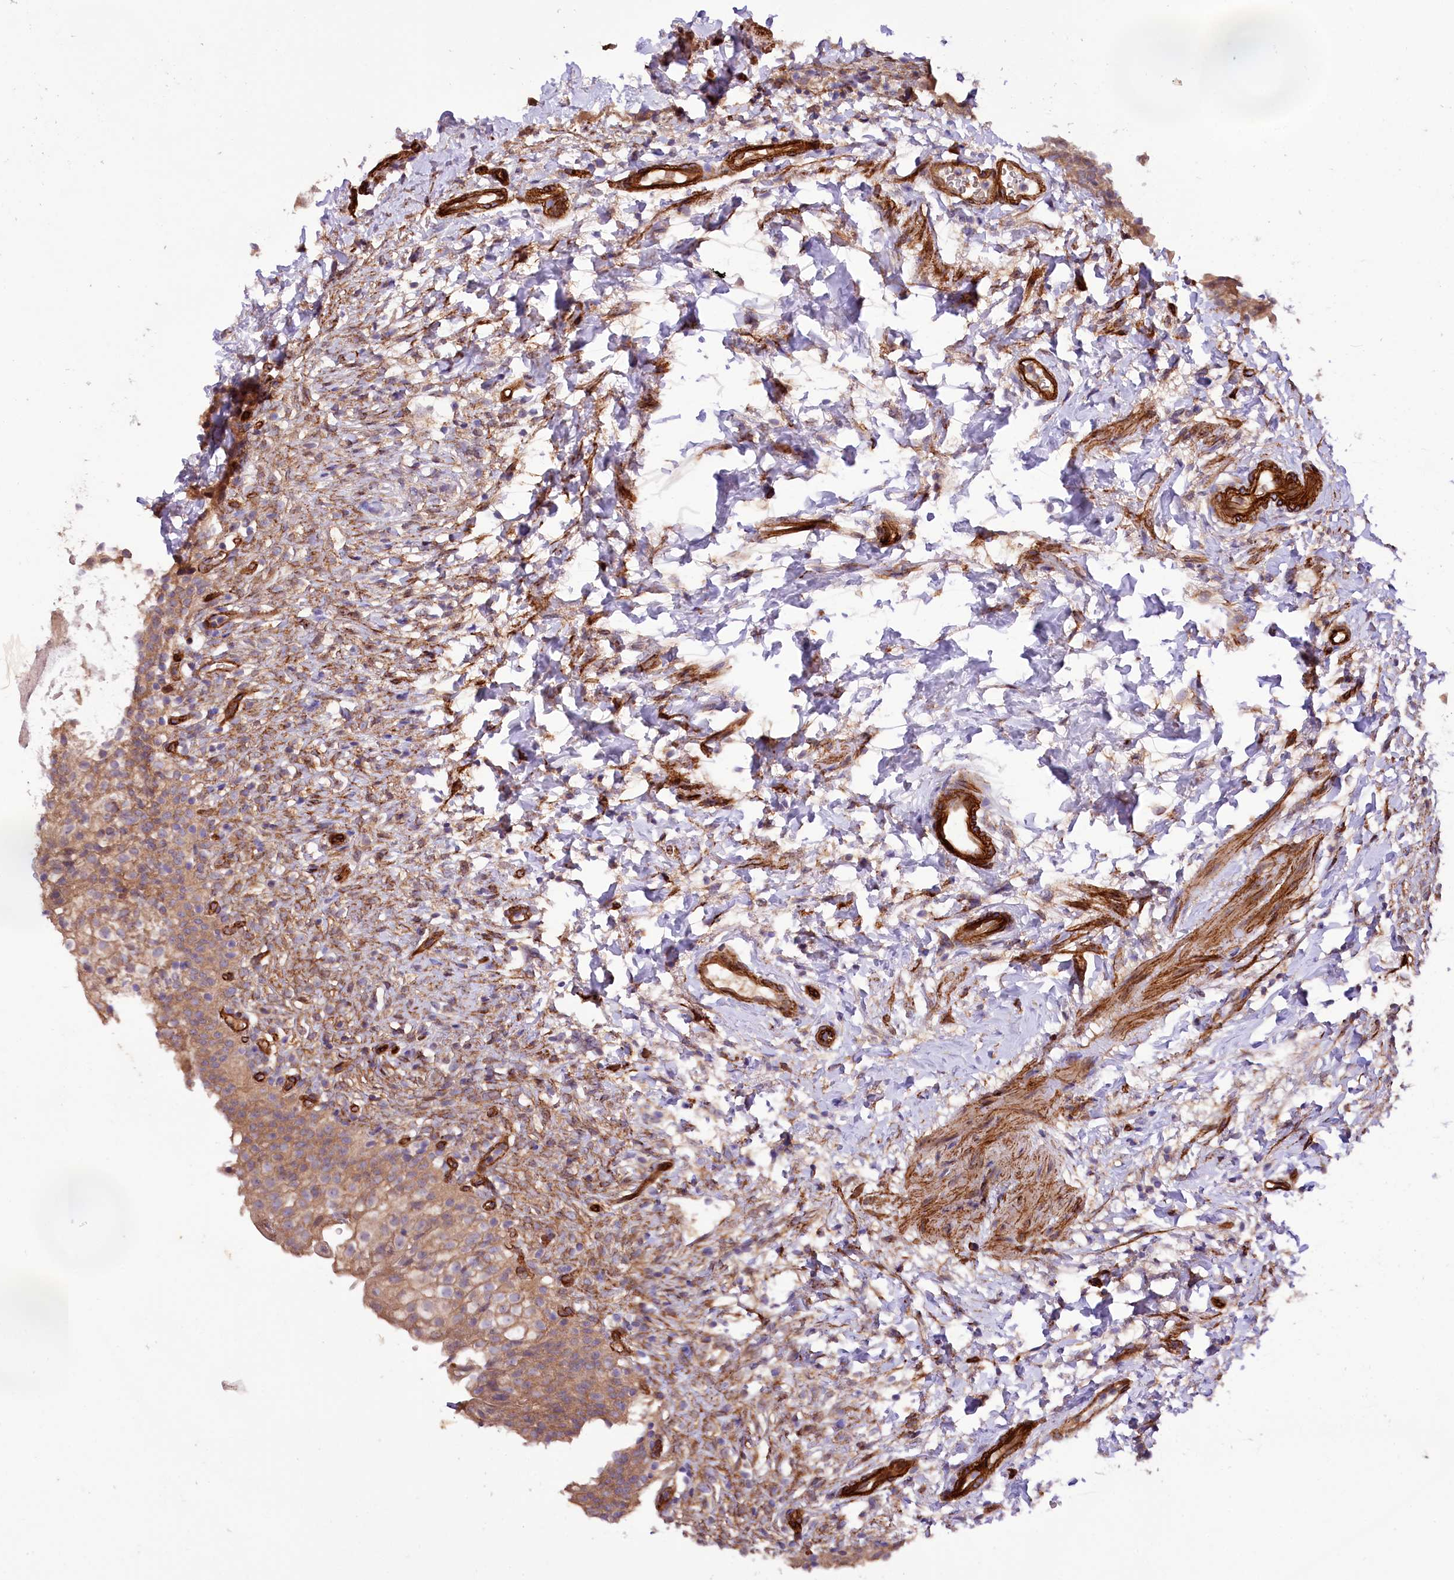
{"staining": {"intensity": "moderate", "quantity": ">75%", "location": "cytoplasmic/membranous"}, "tissue": "urinary bladder", "cell_type": "Urothelial cells", "image_type": "normal", "snomed": [{"axis": "morphology", "description": "Normal tissue, NOS"}, {"axis": "topography", "description": "Urinary bladder"}], "caption": "The immunohistochemical stain labels moderate cytoplasmic/membranous expression in urothelial cells of benign urinary bladder. Using DAB (brown) and hematoxylin (blue) stains, captured at high magnification using brightfield microscopy.", "gene": "SPATS2", "patient": {"sex": "male", "age": 55}}